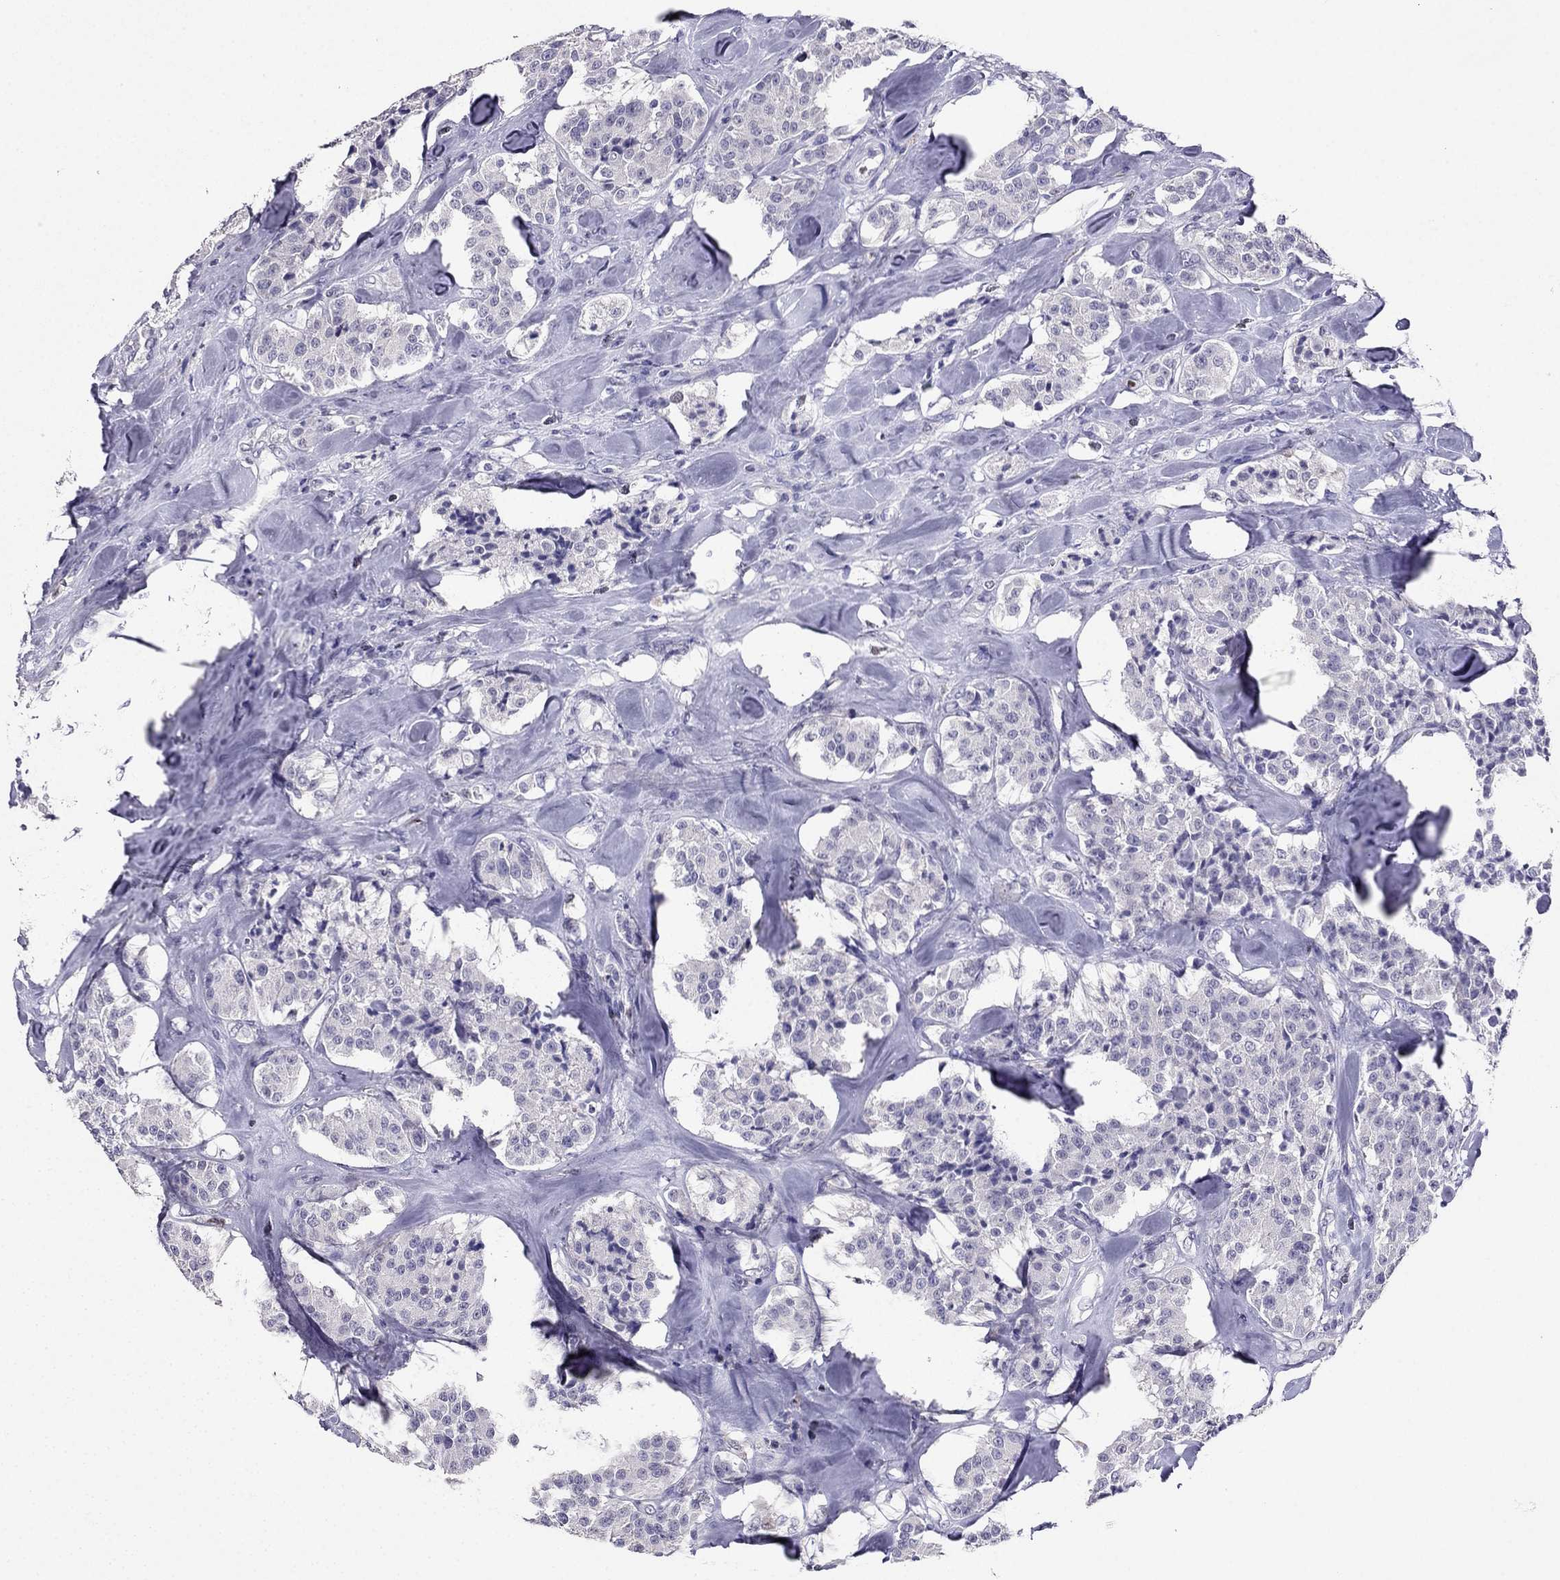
{"staining": {"intensity": "negative", "quantity": "none", "location": "none"}, "tissue": "carcinoid", "cell_type": "Tumor cells", "image_type": "cancer", "snomed": [{"axis": "morphology", "description": "Carcinoid, malignant, NOS"}, {"axis": "topography", "description": "Pancreas"}], "caption": "Immunohistochemistry (IHC) image of neoplastic tissue: malignant carcinoid stained with DAB (3,3'-diaminobenzidine) shows no significant protein positivity in tumor cells. Brightfield microscopy of immunohistochemistry stained with DAB (3,3'-diaminobenzidine) (brown) and hematoxylin (blue), captured at high magnification.", "gene": "ARID3A", "patient": {"sex": "male", "age": 41}}